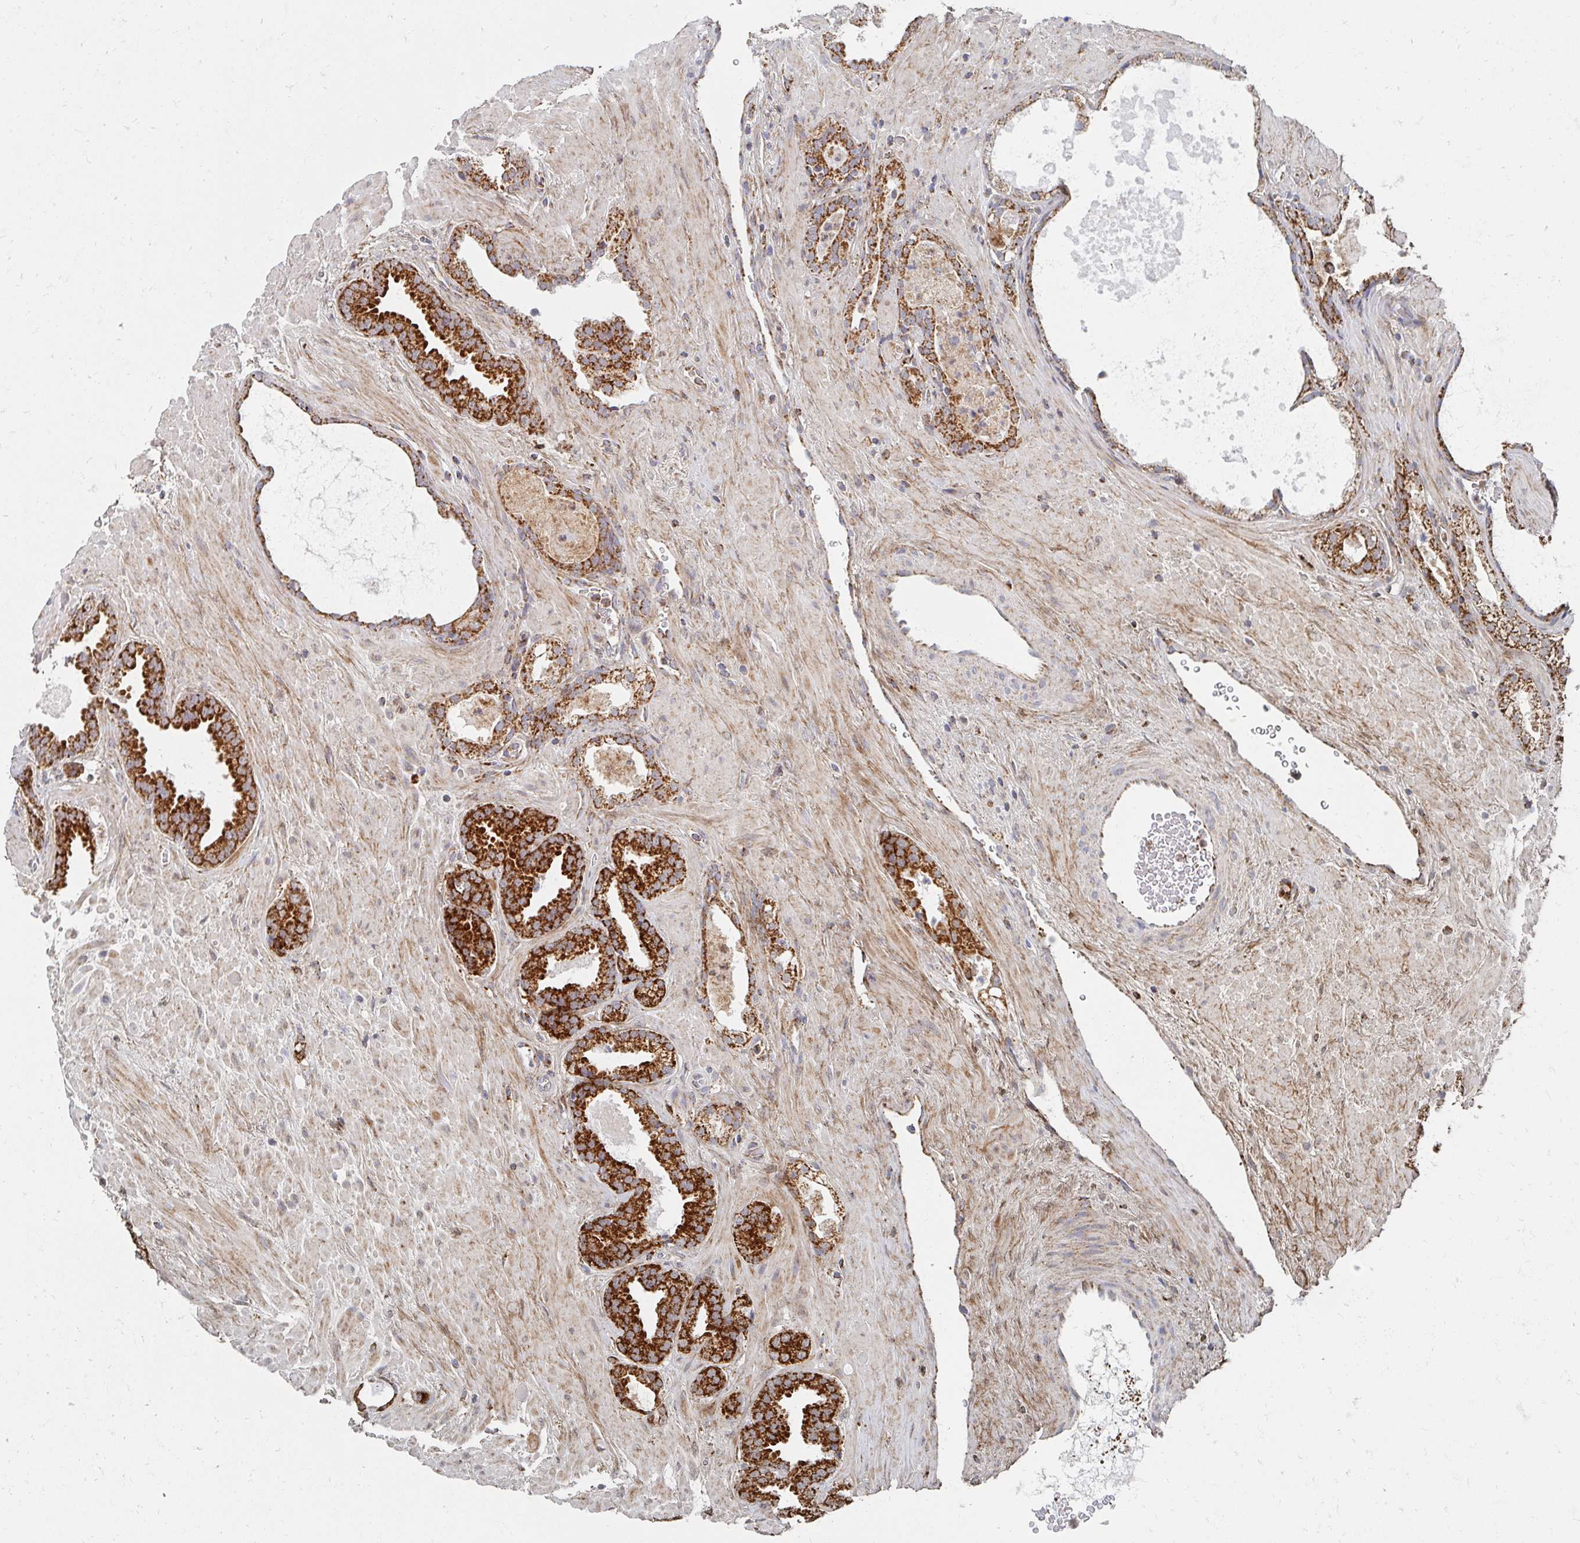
{"staining": {"intensity": "strong", "quantity": ">75%", "location": "cytoplasmic/membranous"}, "tissue": "prostate cancer", "cell_type": "Tumor cells", "image_type": "cancer", "snomed": [{"axis": "morphology", "description": "Adenocarcinoma, Low grade"}, {"axis": "topography", "description": "Prostate"}], "caption": "A high amount of strong cytoplasmic/membranous positivity is identified in approximately >75% of tumor cells in adenocarcinoma (low-grade) (prostate) tissue.", "gene": "MAVS", "patient": {"sex": "male", "age": 62}}